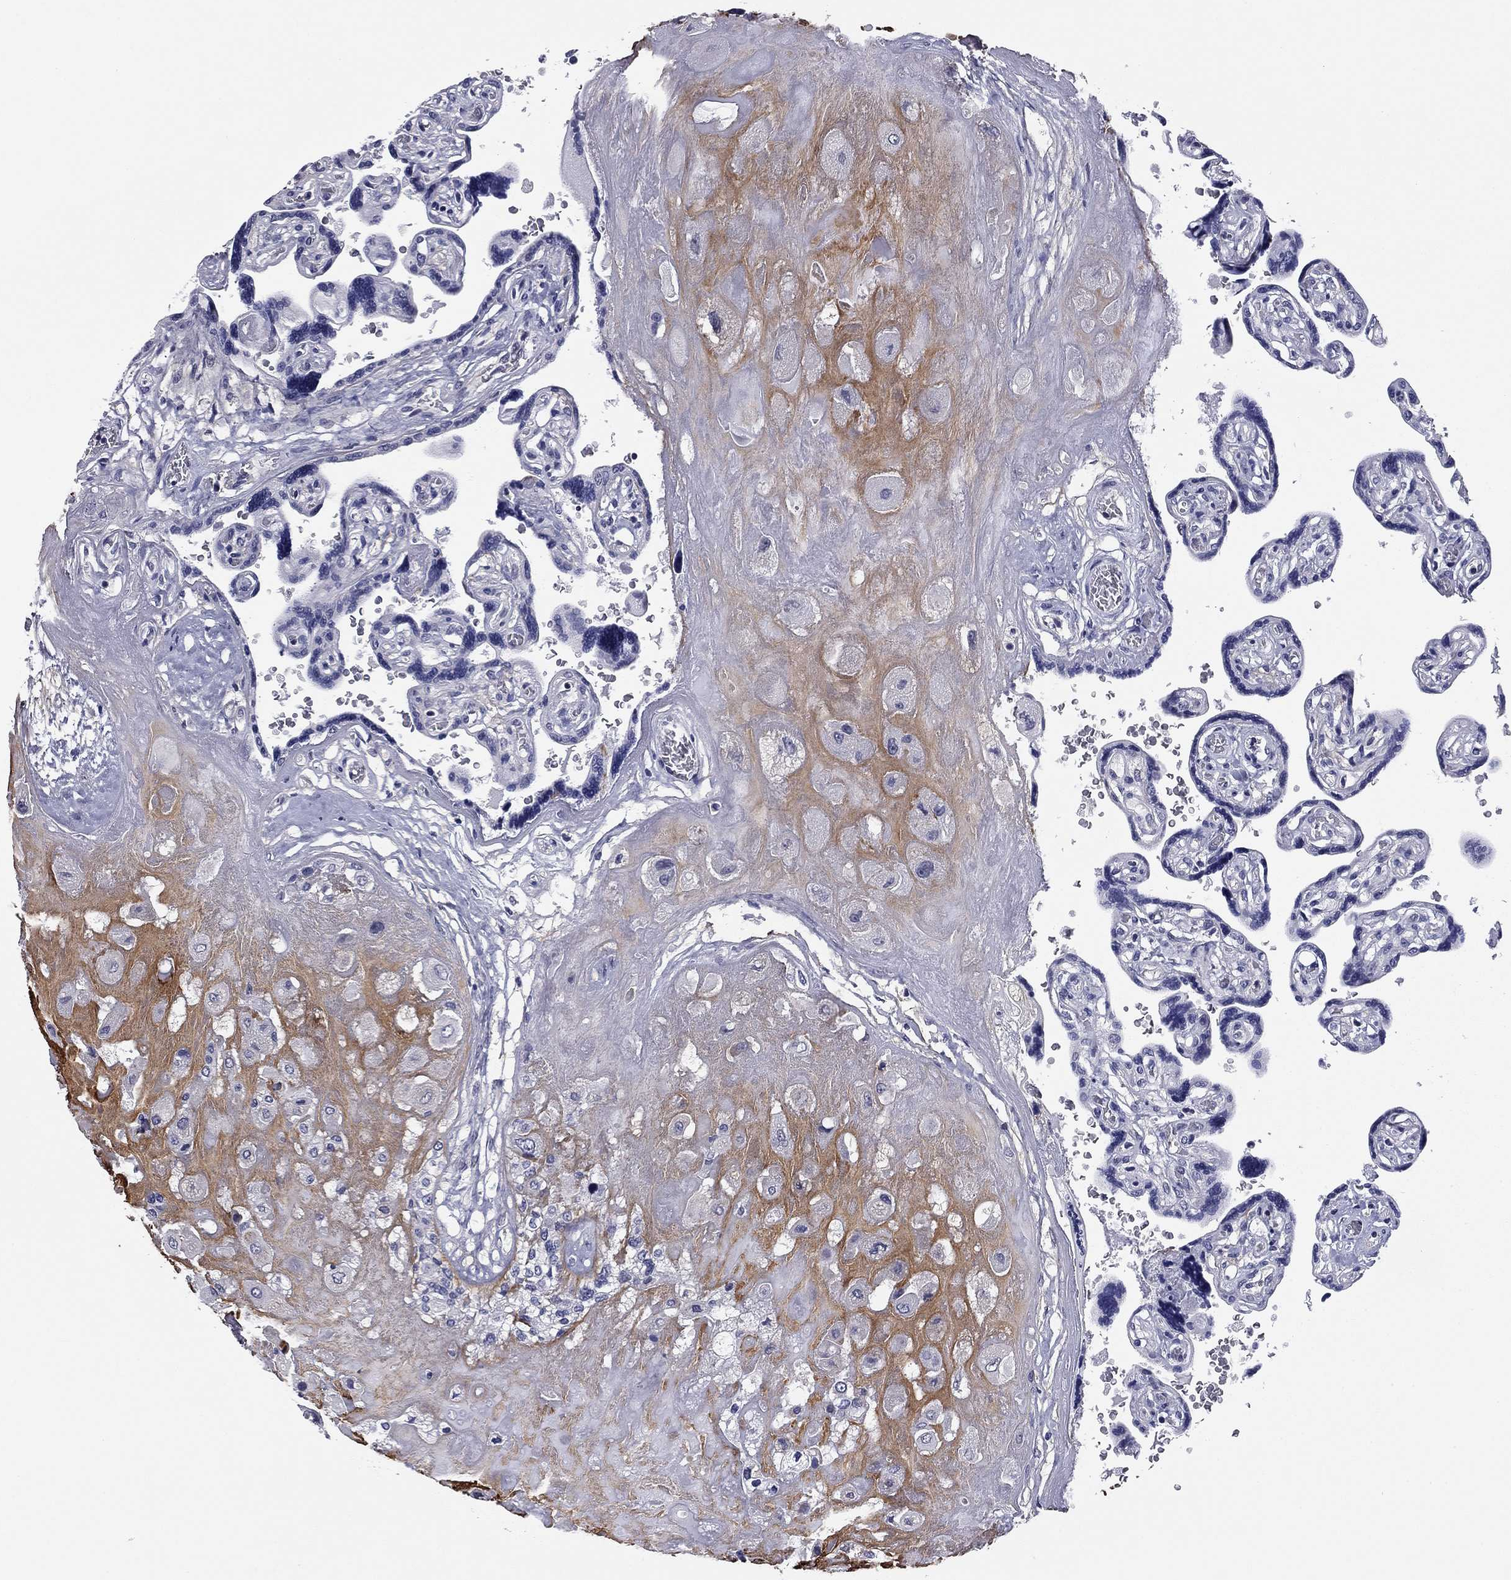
{"staining": {"intensity": "moderate", "quantity": "25%-75%", "location": "cytoplasmic/membranous"}, "tissue": "placenta", "cell_type": "Decidual cells", "image_type": "normal", "snomed": [{"axis": "morphology", "description": "Normal tissue, NOS"}, {"axis": "topography", "description": "Placenta"}], "caption": "IHC staining of unremarkable placenta, which displays medium levels of moderate cytoplasmic/membranous positivity in approximately 25%-75% of decidual cells indicating moderate cytoplasmic/membranous protein expression. The staining was performed using DAB (brown) for protein detection and nuclei were counterstained in hematoxylin (blue).", "gene": "REXO5", "patient": {"sex": "female", "age": 32}}